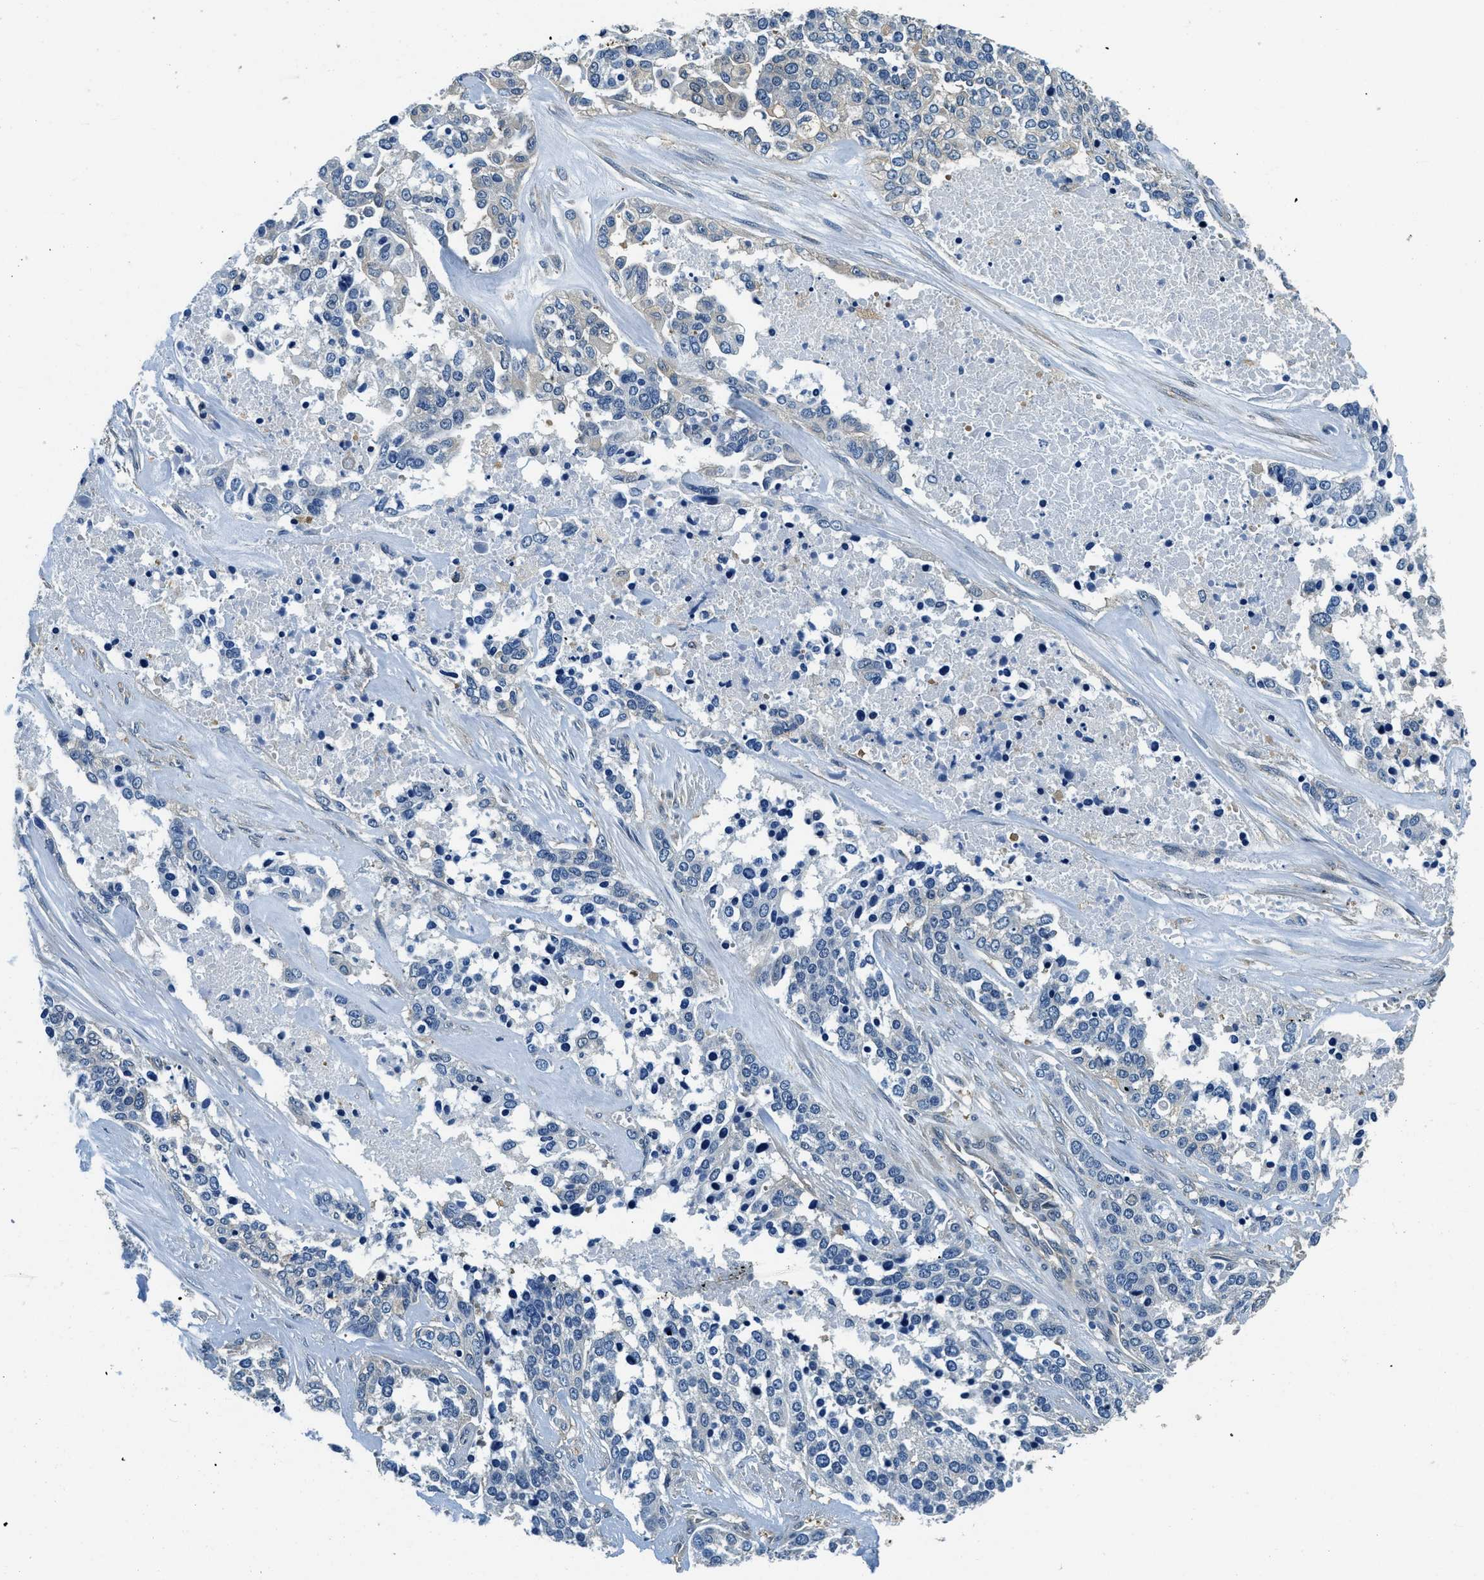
{"staining": {"intensity": "weak", "quantity": "<25%", "location": "cytoplasmic/membranous"}, "tissue": "ovarian cancer", "cell_type": "Tumor cells", "image_type": "cancer", "snomed": [{"axis": "morphology", "description": "Cystadenocarcinoma, serous, NOS"}, {"axis": "topography", "description": "Ovary"}], "caption": "There is no significant expression in tumor cells of ovarian cancer.", "gene": "TWF1", "patient": {"sex": "female", "age": 44}}